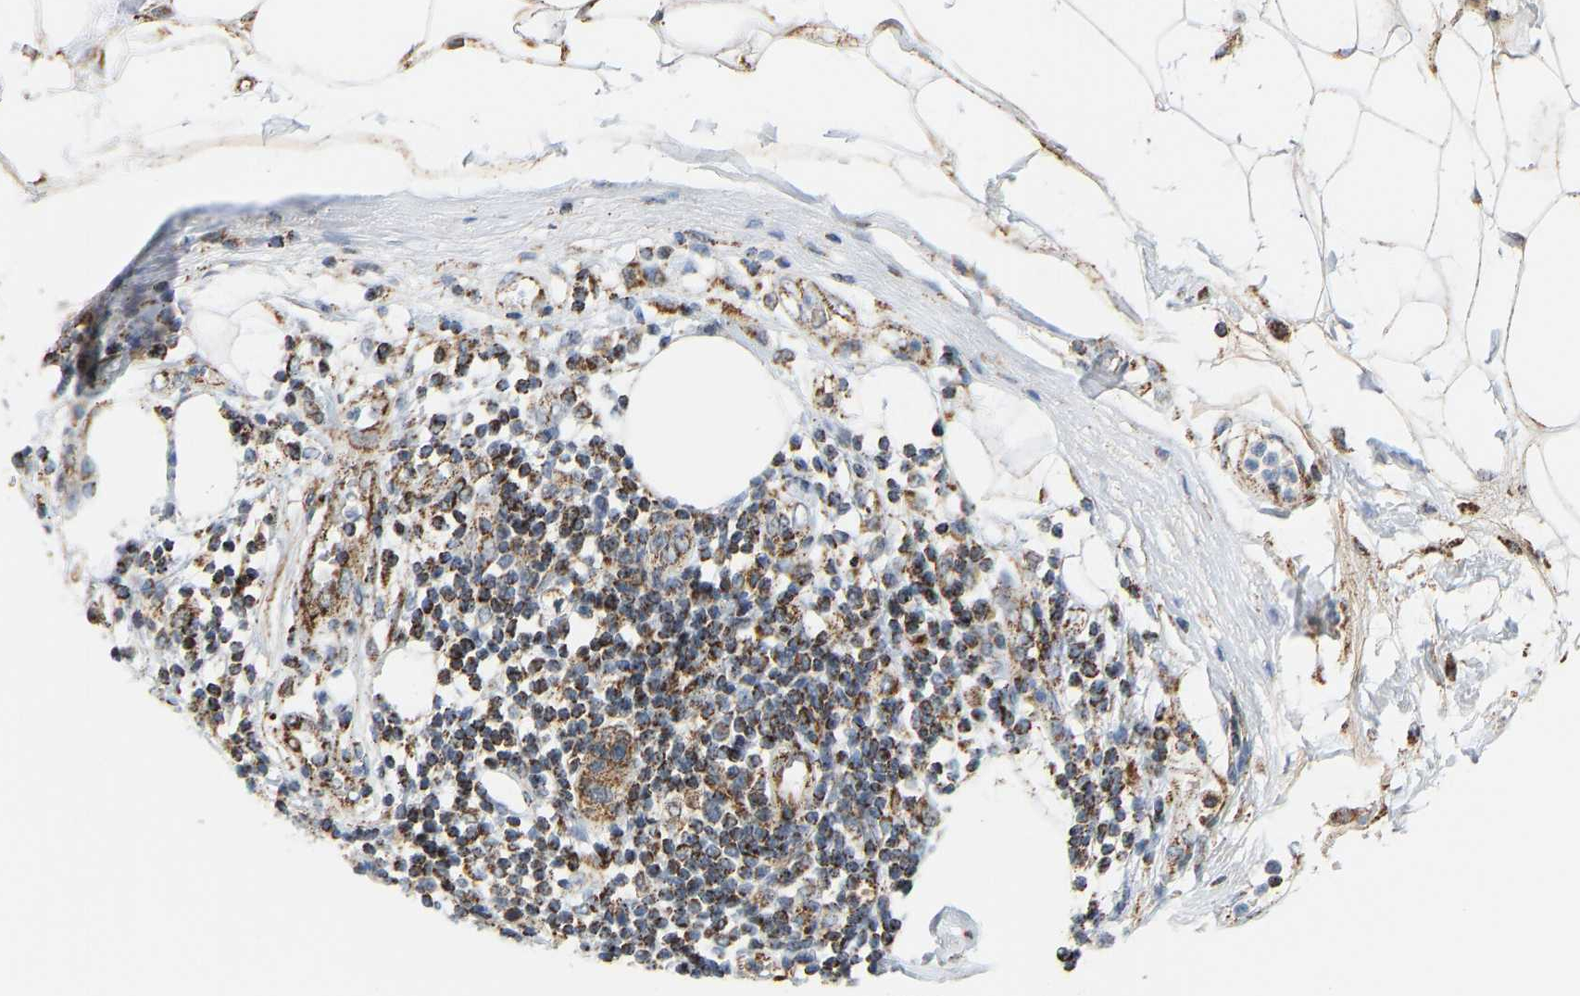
{"staining": {"intensity": "moderate", "quantity": ">75%", "location": "cytoplasmic/membranous"}, "tissue": "adipose tissue", "cell_type": "Adipocytes", "image_type": "normal", "snomed": [{"axis": "morphology", "description": "Normal tissue, NOS"}, {"axis": "morphology", "description": "Adenocarcinoma, NOS"}, {"axis": "topography", "description": "Duodenum"}, {"axis": "topography", "description": "Peripheral nerve tissue"}], "caption": "IHC image of normal adipose tissue: adipose tissue stained using immunohistochemistry reveals medium levels of moderate protein expression localized specifically in the cytoplasmic/membranous of adipocytes, appearing as a cytoplasmic/membranous brown color.", "gene": "GPSM2", "patient": {"sex": "female", "age": 60}}